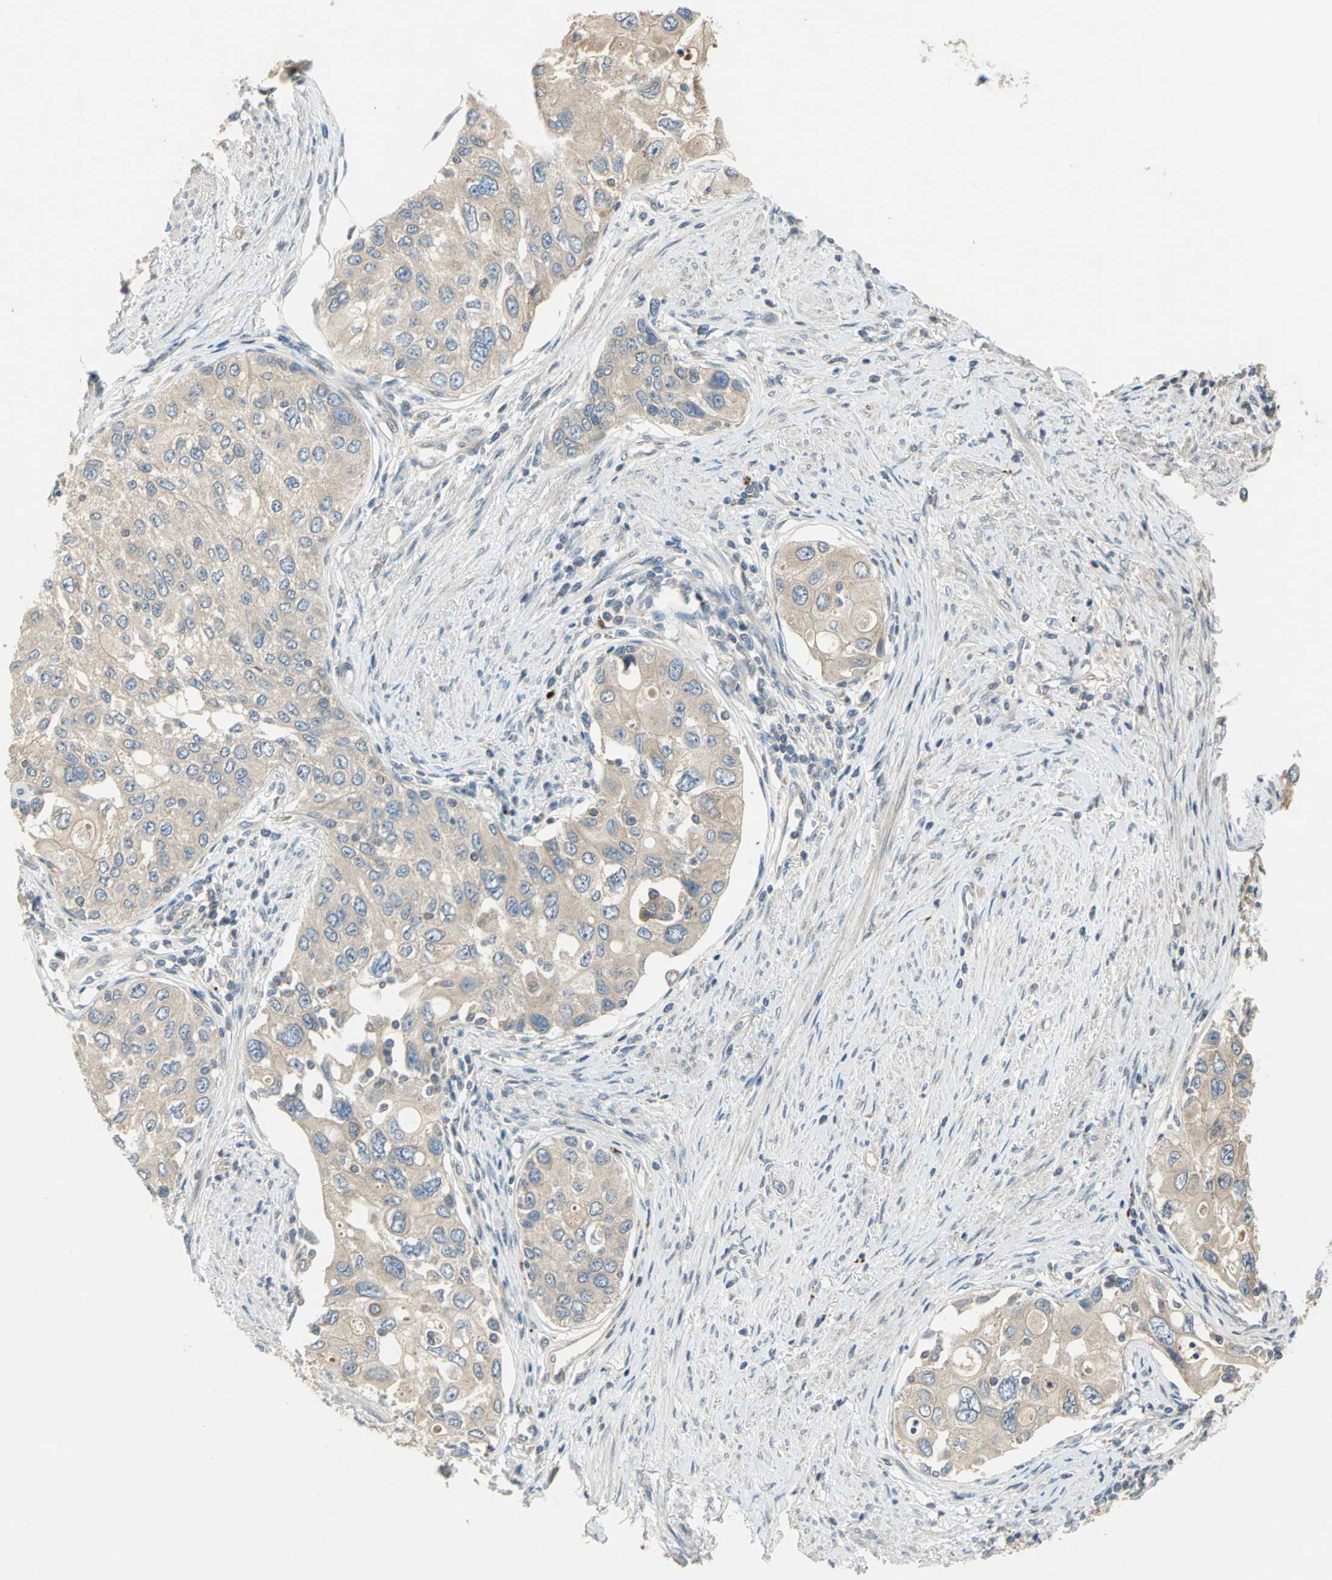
{"staining": {"intensity": "weak", "quantity": ">75%", "location": "cytoplasmic/membranous"}, "tissue": "urothelial cancer", "cell_type": "Tumor cells", "image_type": "cancer", "snomed": [{"axis": "morphology", "description": "Urothelial carcinoma, High grade"}, {"axis": "topography", "description": "Urinary bladder"}], "caption": "Immunohistochemical staining of human high-grade urothelial carcinoma shows weak cytoplasmic/membranous protein staining in approximately >75% of tumor cells.", "gene": "PRKAA1", "patient": {"sex": "female", "age": 56}}